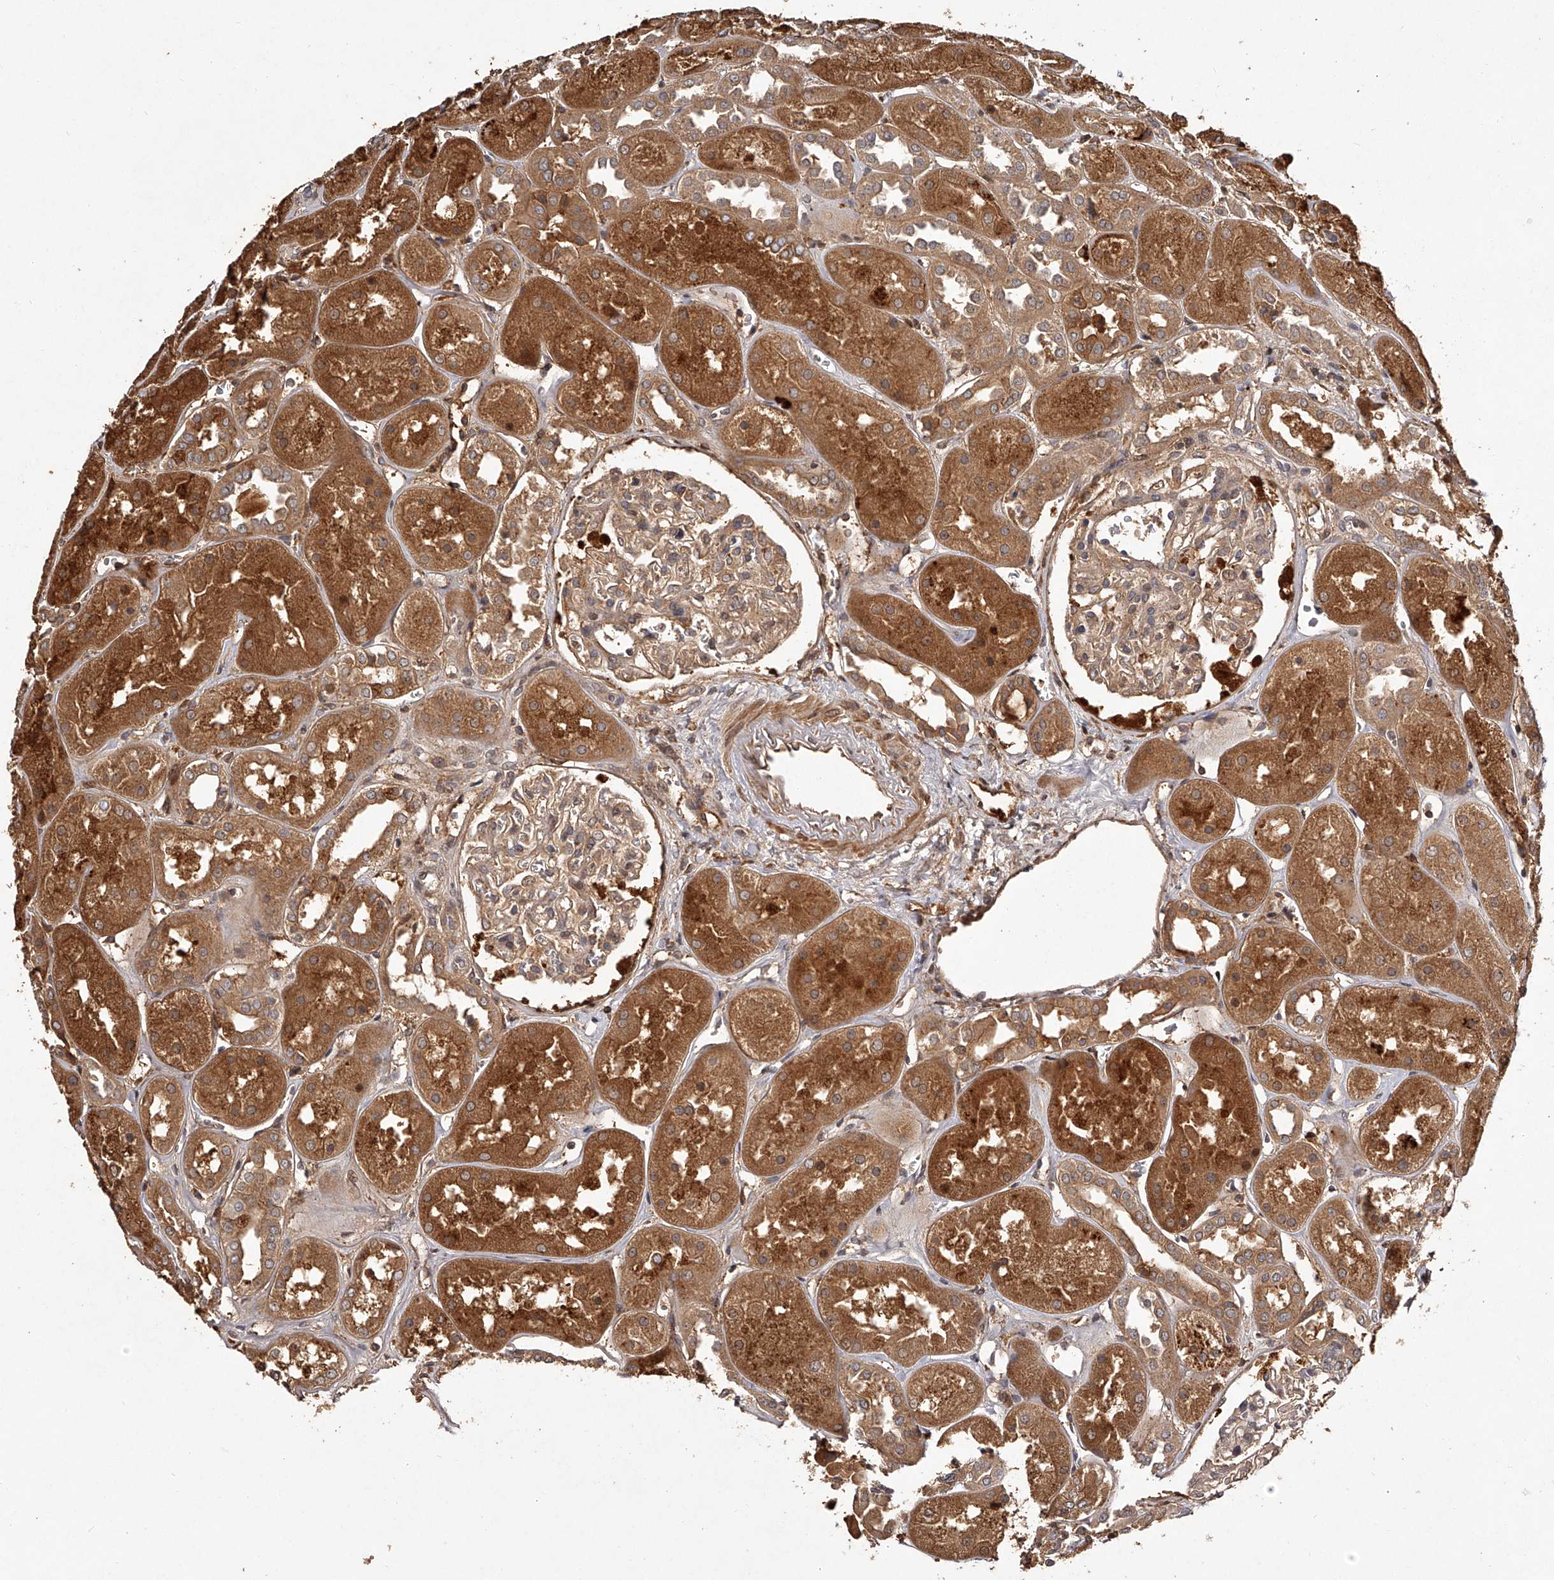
{"staining": {"intensity": "moderate", "quantity": "25%-75%", "location": "cytoplasmic/membranous"}, "tissue": "kidney", "cell_type": "Cells in glomeruli", "image_type": "normal", "snomed": [{"axis": "morphology", "description": "Normal tissue, NOS"}, {"axis": "topography", "description": "Kidney"}], "caption": "This micrograph exhibits immunohistochemistry (IHC) staining of benign human kidney, with medium moderate cytoplasmic/membranous positivity in about 25%-75% of cells in glomeruli.", "gene": "CRYZL1", "patient": {"sex": "male", "age": 70}}